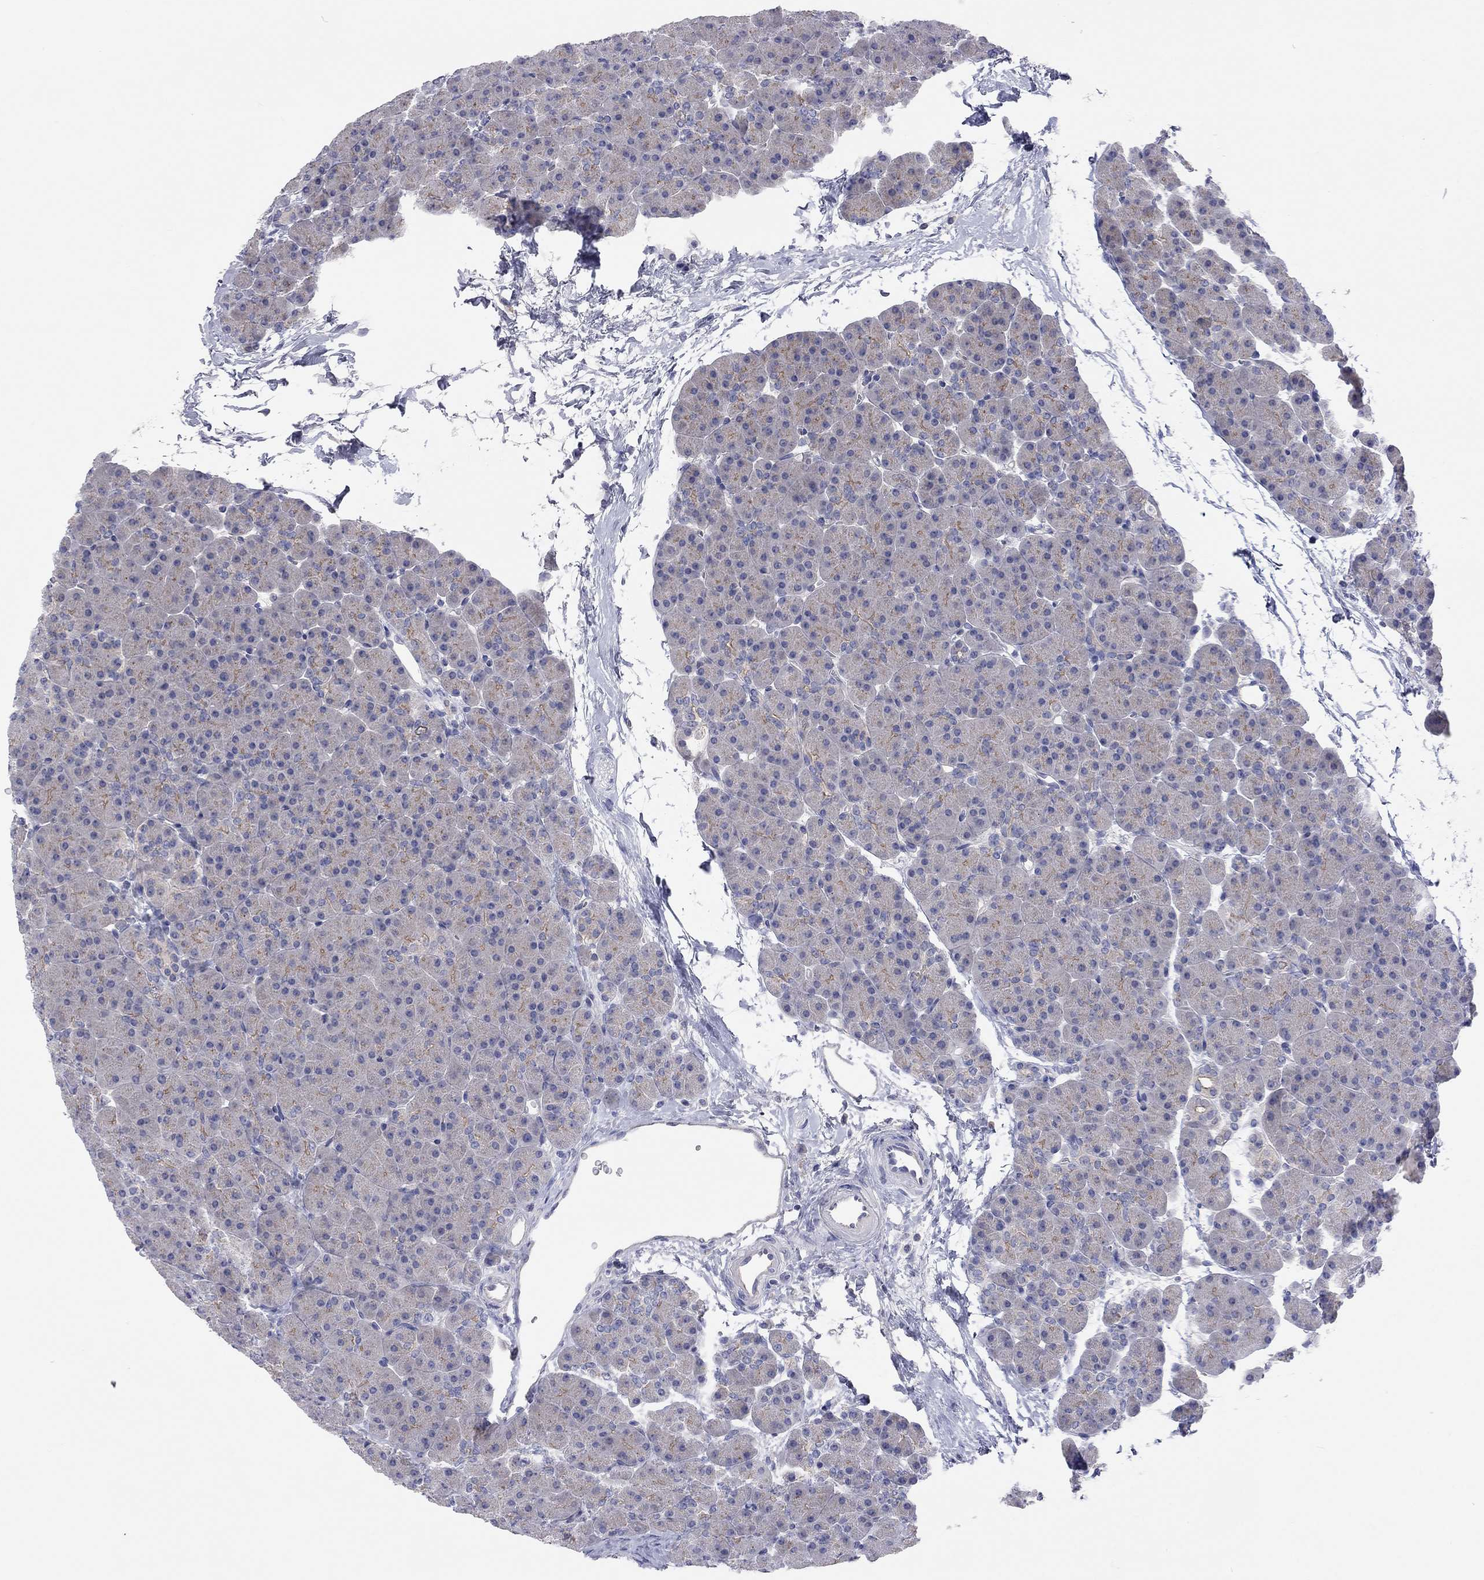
{"staining": {"intensity": "moderate", "quantity": ">75%", "location": "cytoplasmic/membranous"}, "tissue": "pancreas", "cell_type": "Exocrine glandular cells", "image_type": "normal", "snomed": [{"axis": "morphology", "description": "Normal tissue, NOS"}, {"axis": "topography", "description": "Pancreas"}], "caption": "Immunohistochemistry photomicrograph of benign pancreas stained for a protein (brown), which reveals medium levels of moderate cytoplasmic/membranous expression in approximately >75% of exocrine glandular cells.", "gene": "KCNB1", "patient": {"sex": "female", "age": 44}}